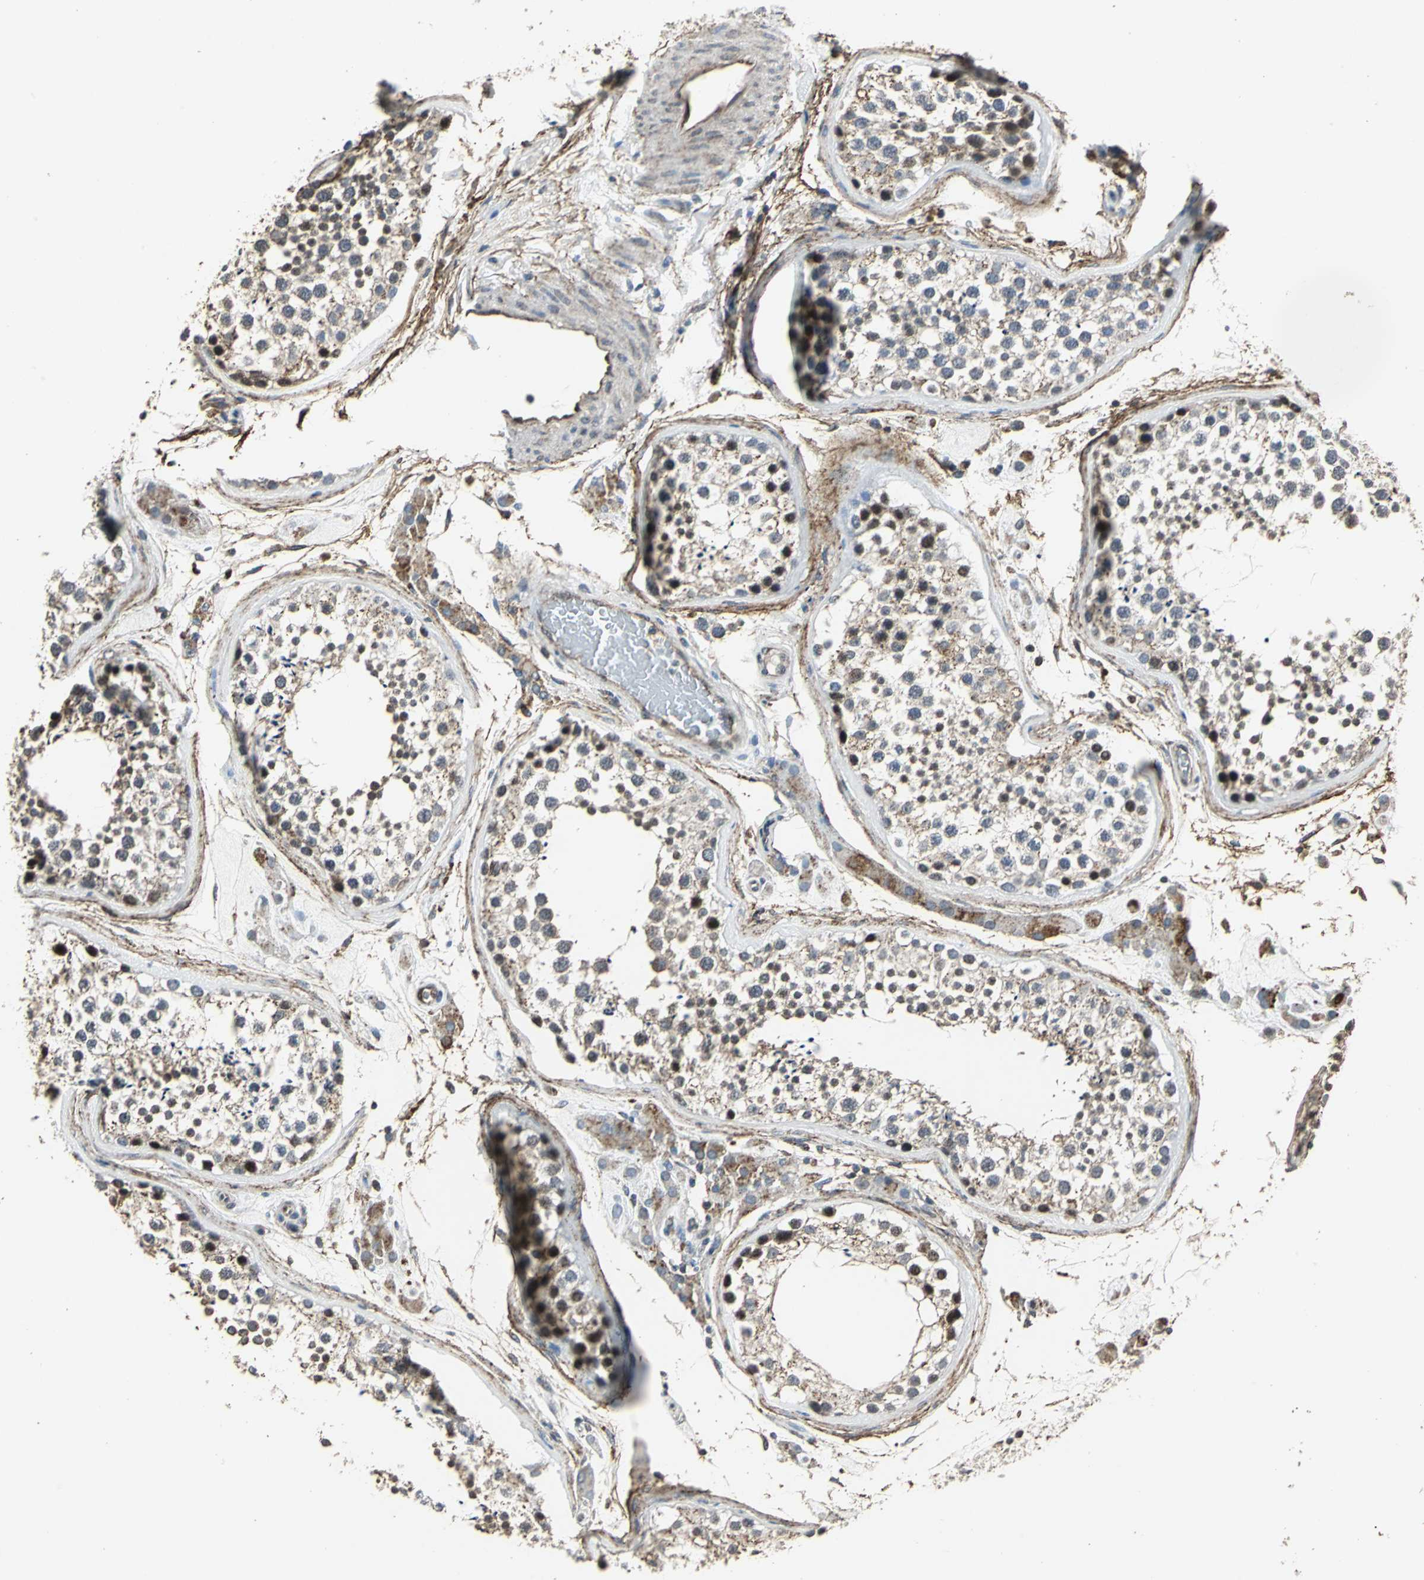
{"staining": {"intensity": "moderate", "quantity": ">75%", "location": "cytoplasmic/membranous"}, "tissue": "testis", "cell_type": "Cells in seminiferous ducts", "image_type": "normal", "snomed": [{"axis": "morphology", "description": "Normal tissue, NOS"}, {"axis": "topography", "description": "Testis"}], "caption": "Moderate cytoplasmic/membranous positivity for a protein is seen in about >75% of cells in seminiferous ducts of unremarkable testis using immunohistochemistry.", "gene": "DNAJB4", "patient": {"sex": "male", "age": 46}}